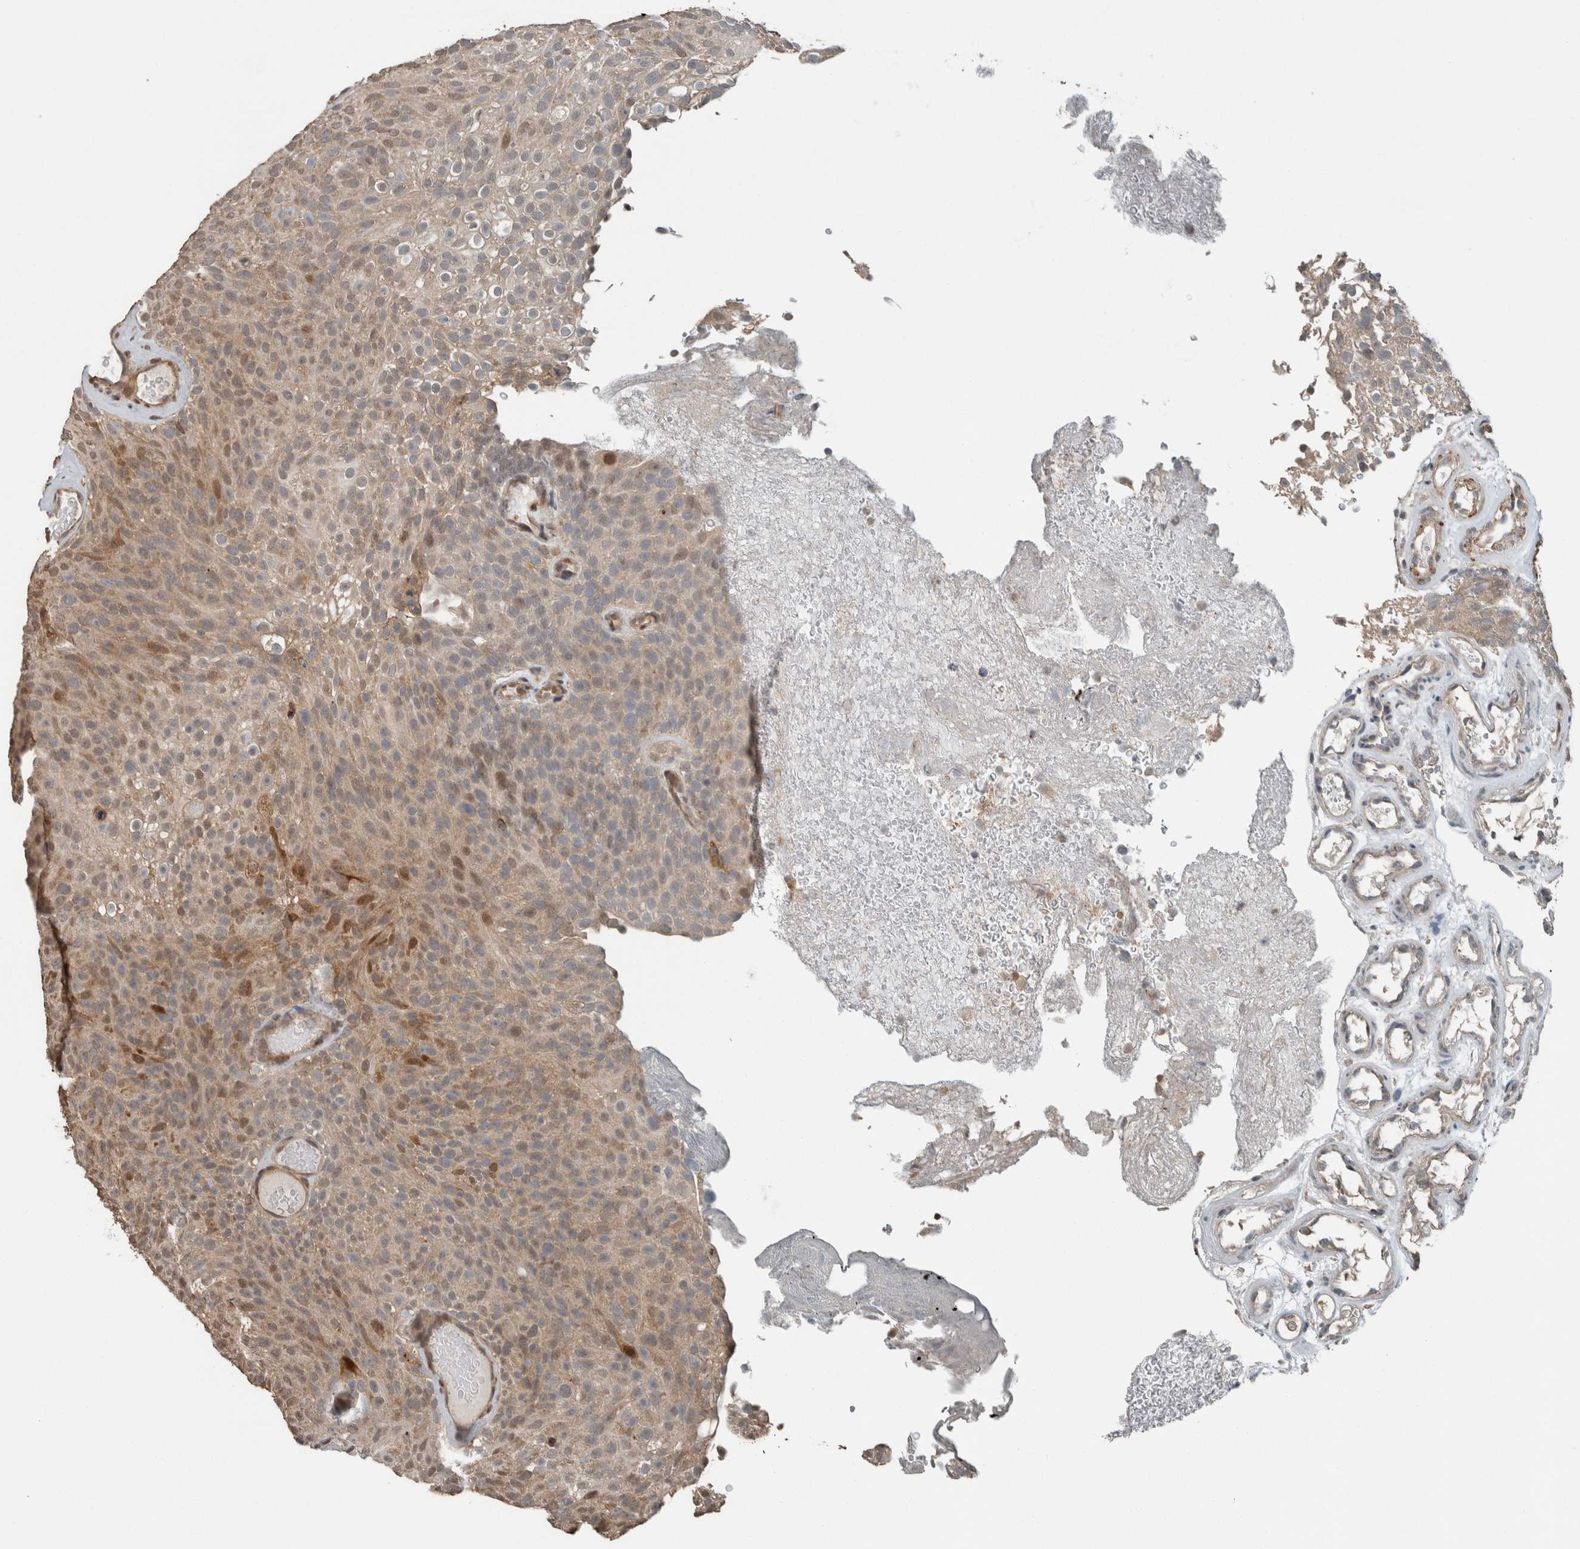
{"staining": {"intensity": "moderate", "quantity": "25%-75%", "location": "cytoplasmic/membranous,nuclear"}, "tissue": "urothelial cancer", "cell_type": "Tumor cells", "image_type": "cancer", "snomed": [{"axis": "morphology", "description": "Urothelial carcinoma, Low grade"}, {"axis": "topography", "description": "Urinary bladder"}], "caption": "Human urothelial cancer stained with a protein marker exhibits moderate staining in tumor cells.", "gene": "MYO1E", "patient": {"sex": "male", "age": 78}}